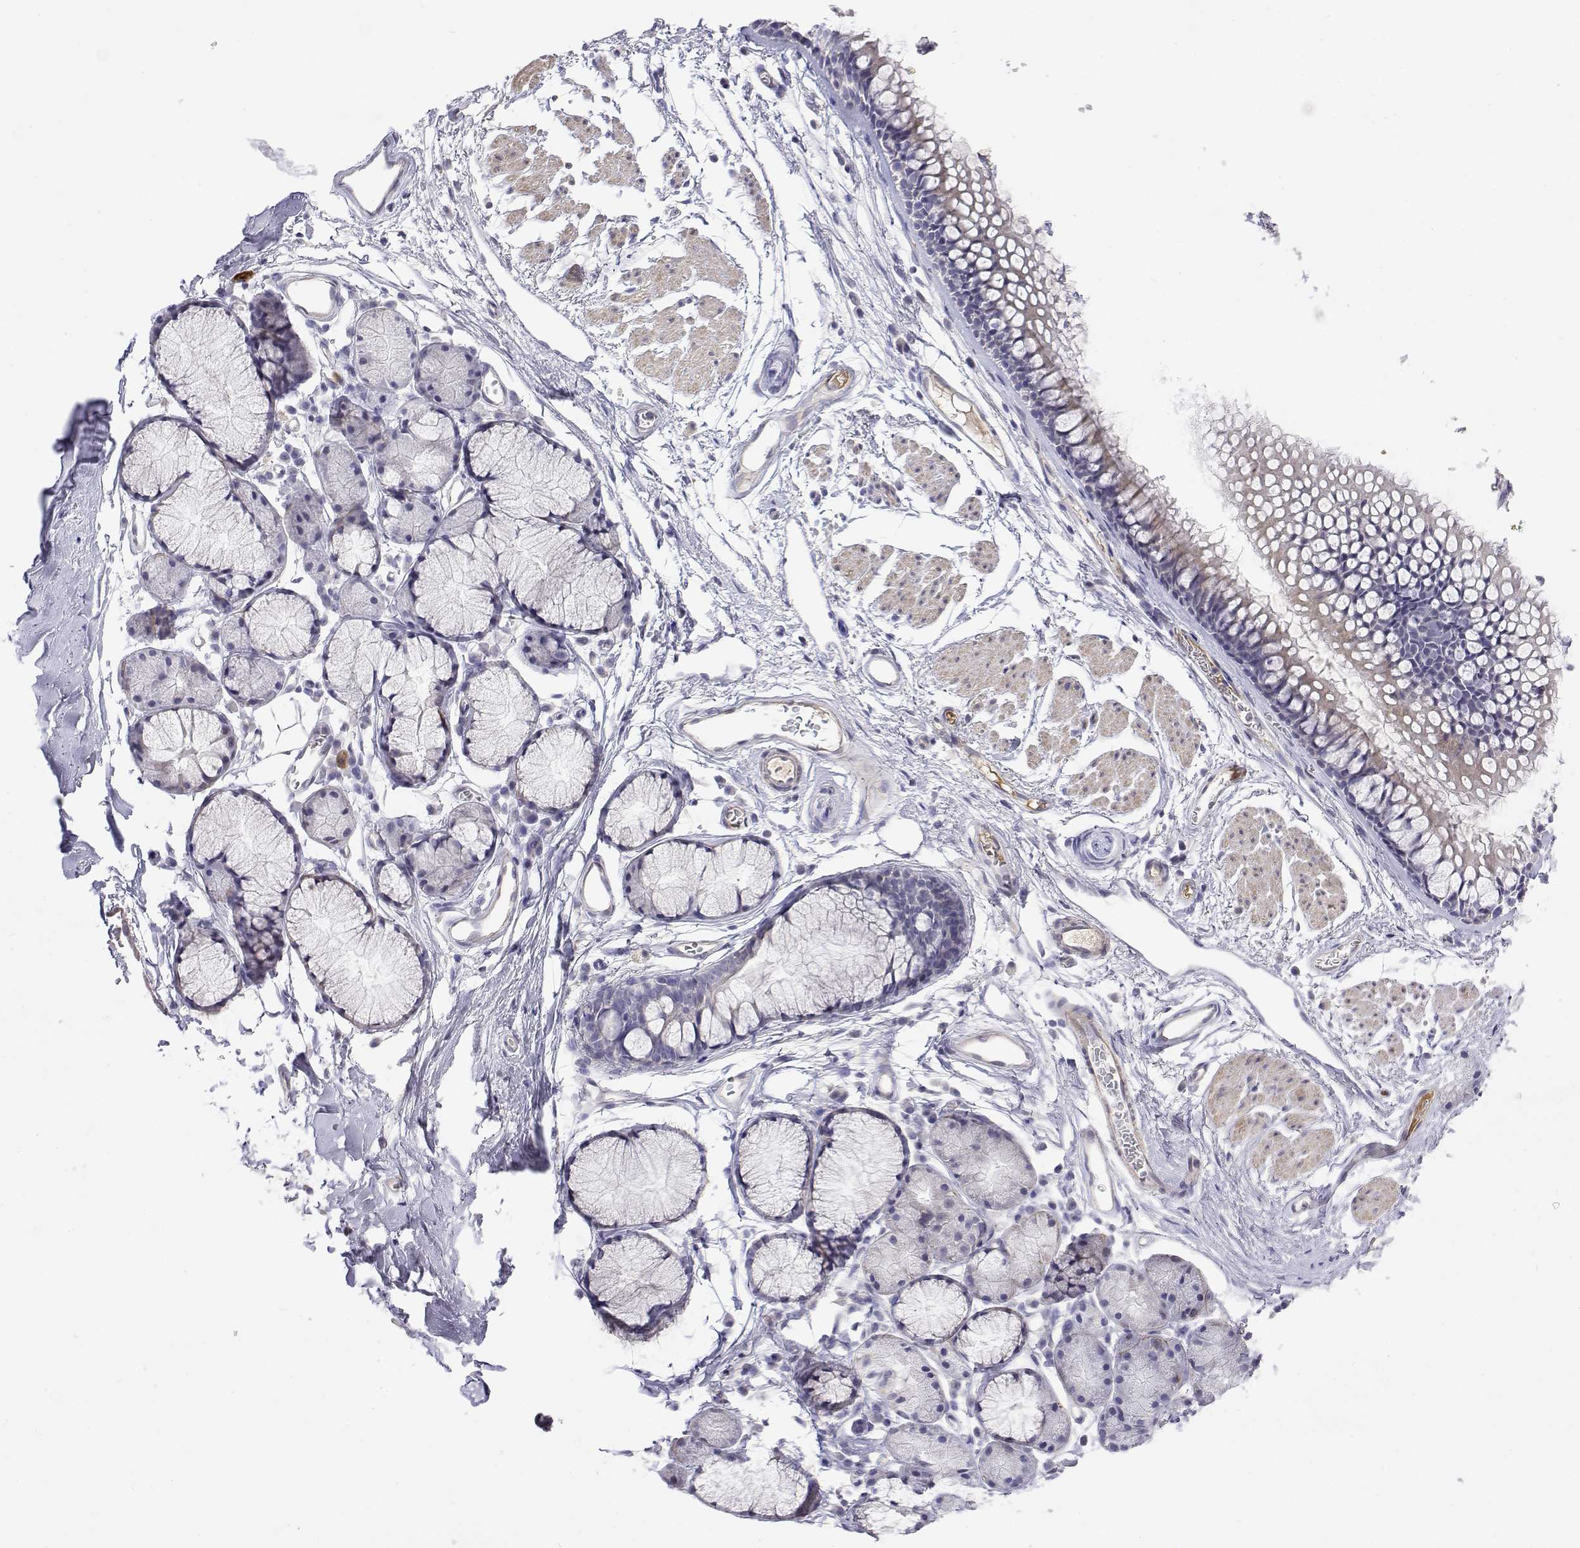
{"staining": {"intensity": "negative", "quantity": "none", "location": "none"}, "tissue": "adipose tissue", "cell_type": "Adipocytes", "image_type": "normal", "snomed": [{"axis": "morphology", "description": "Normal tissue, NOS"}, {"axis": "topography", "description": "Cartilage tissue"}, {"axis": "topography", "description": "Bronchus"}], "caption": "Adipocytes are negative for protein expression in normal human adipose tissue. (DAB IHC visualized using brightfield microscopy, high magnification).", "gene": "GGACT", "patient": {"sex": "female", "age": 79}}